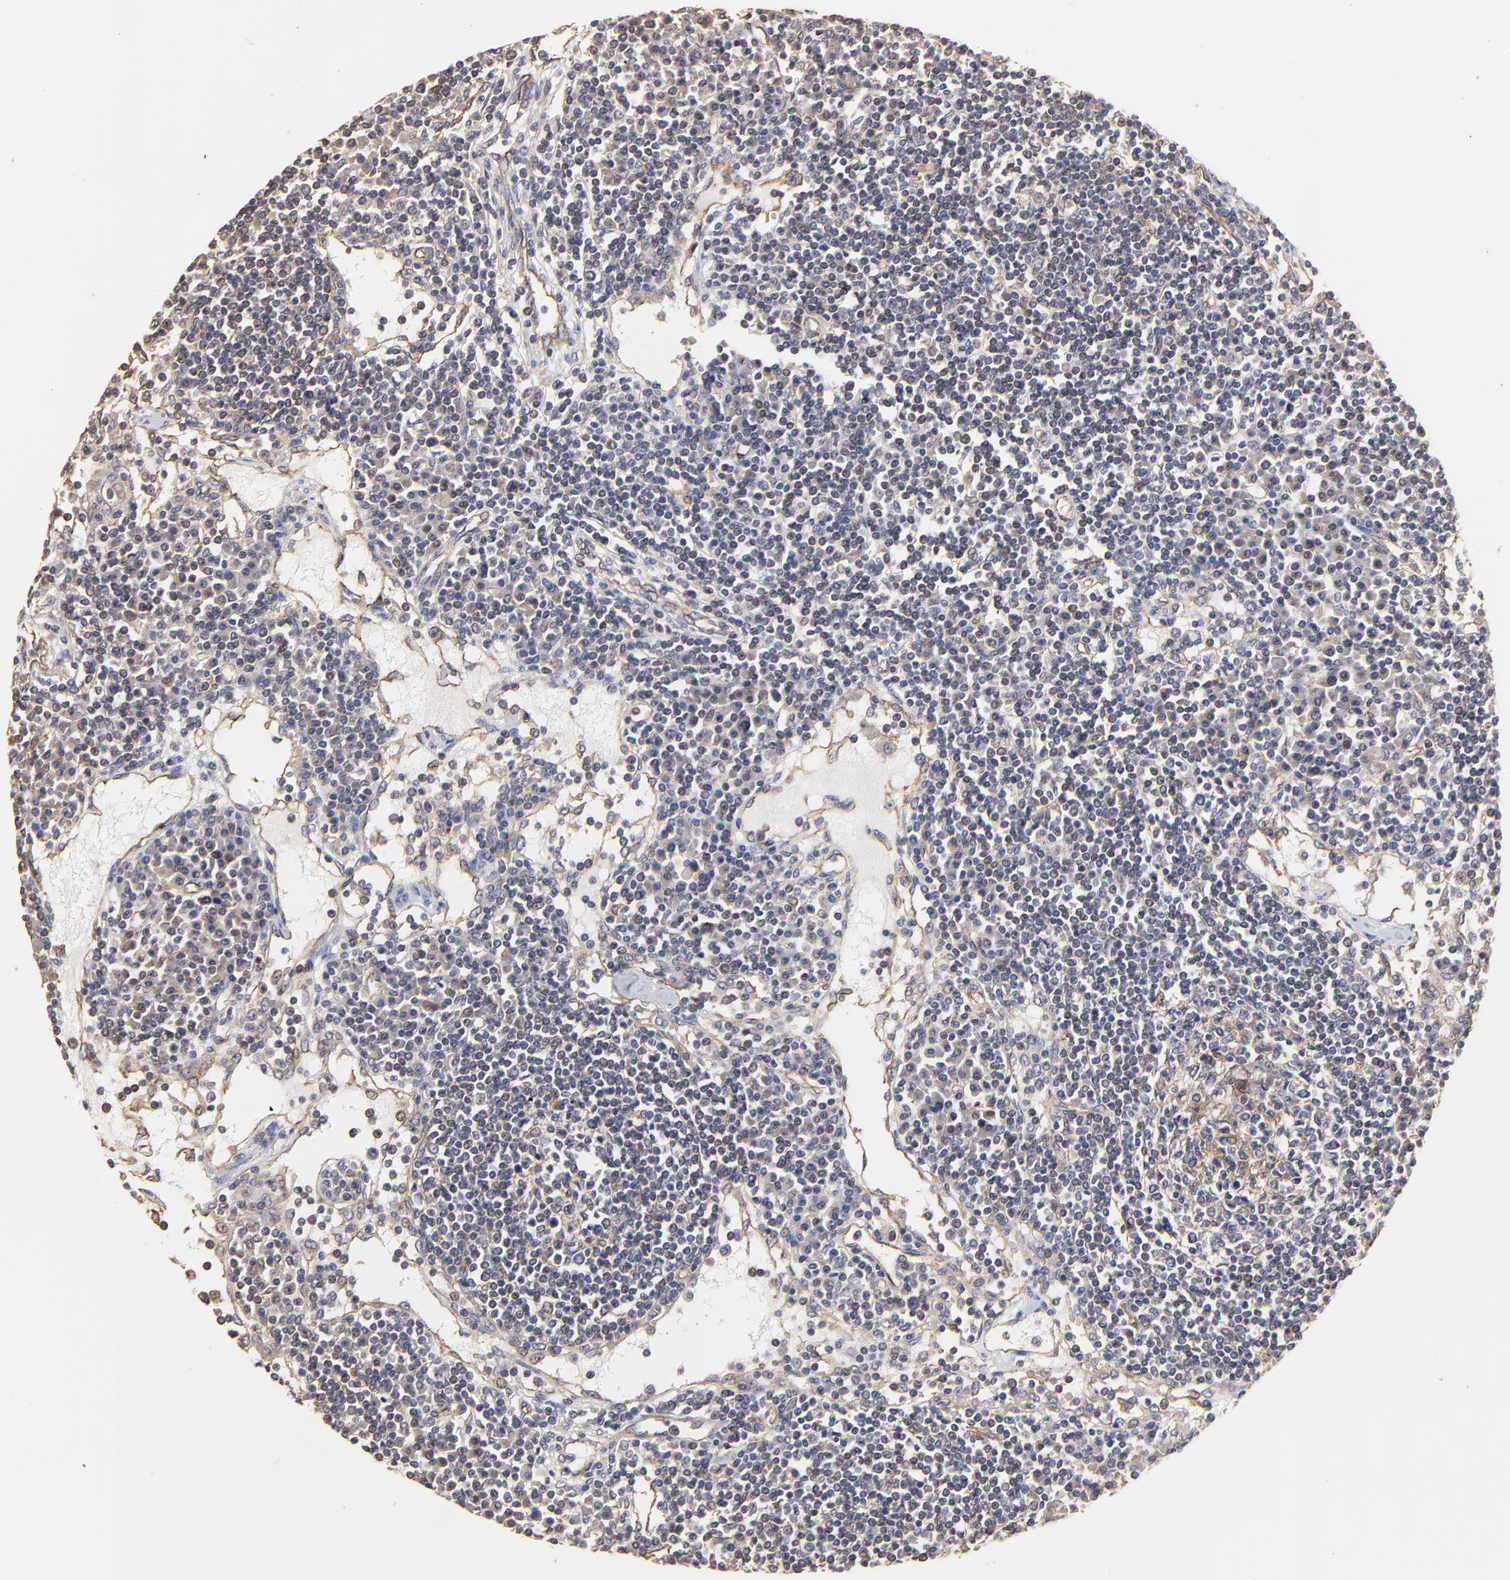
{"staining": {"intensity": "moderate", "quantity": "<25%", "location": "cytoplasmic/membranous"}, "tissue": "lymph node", "cell_type": "Germinal center cells", "image_type": "normal", "snomed": [{"axis": "morphology", "description": "Normal tissue, NOS"}, {"axis": "topography", "description": "Lymph node"}], "caption": "This is a histology image of immunohistochemistry staining of unremarkable lymph node, which shows moderate expression in the cytoplasmic/membranous of germinal center cells.", "gene": "ARMT1", "patient": {"sex": "female", "age": 62}}